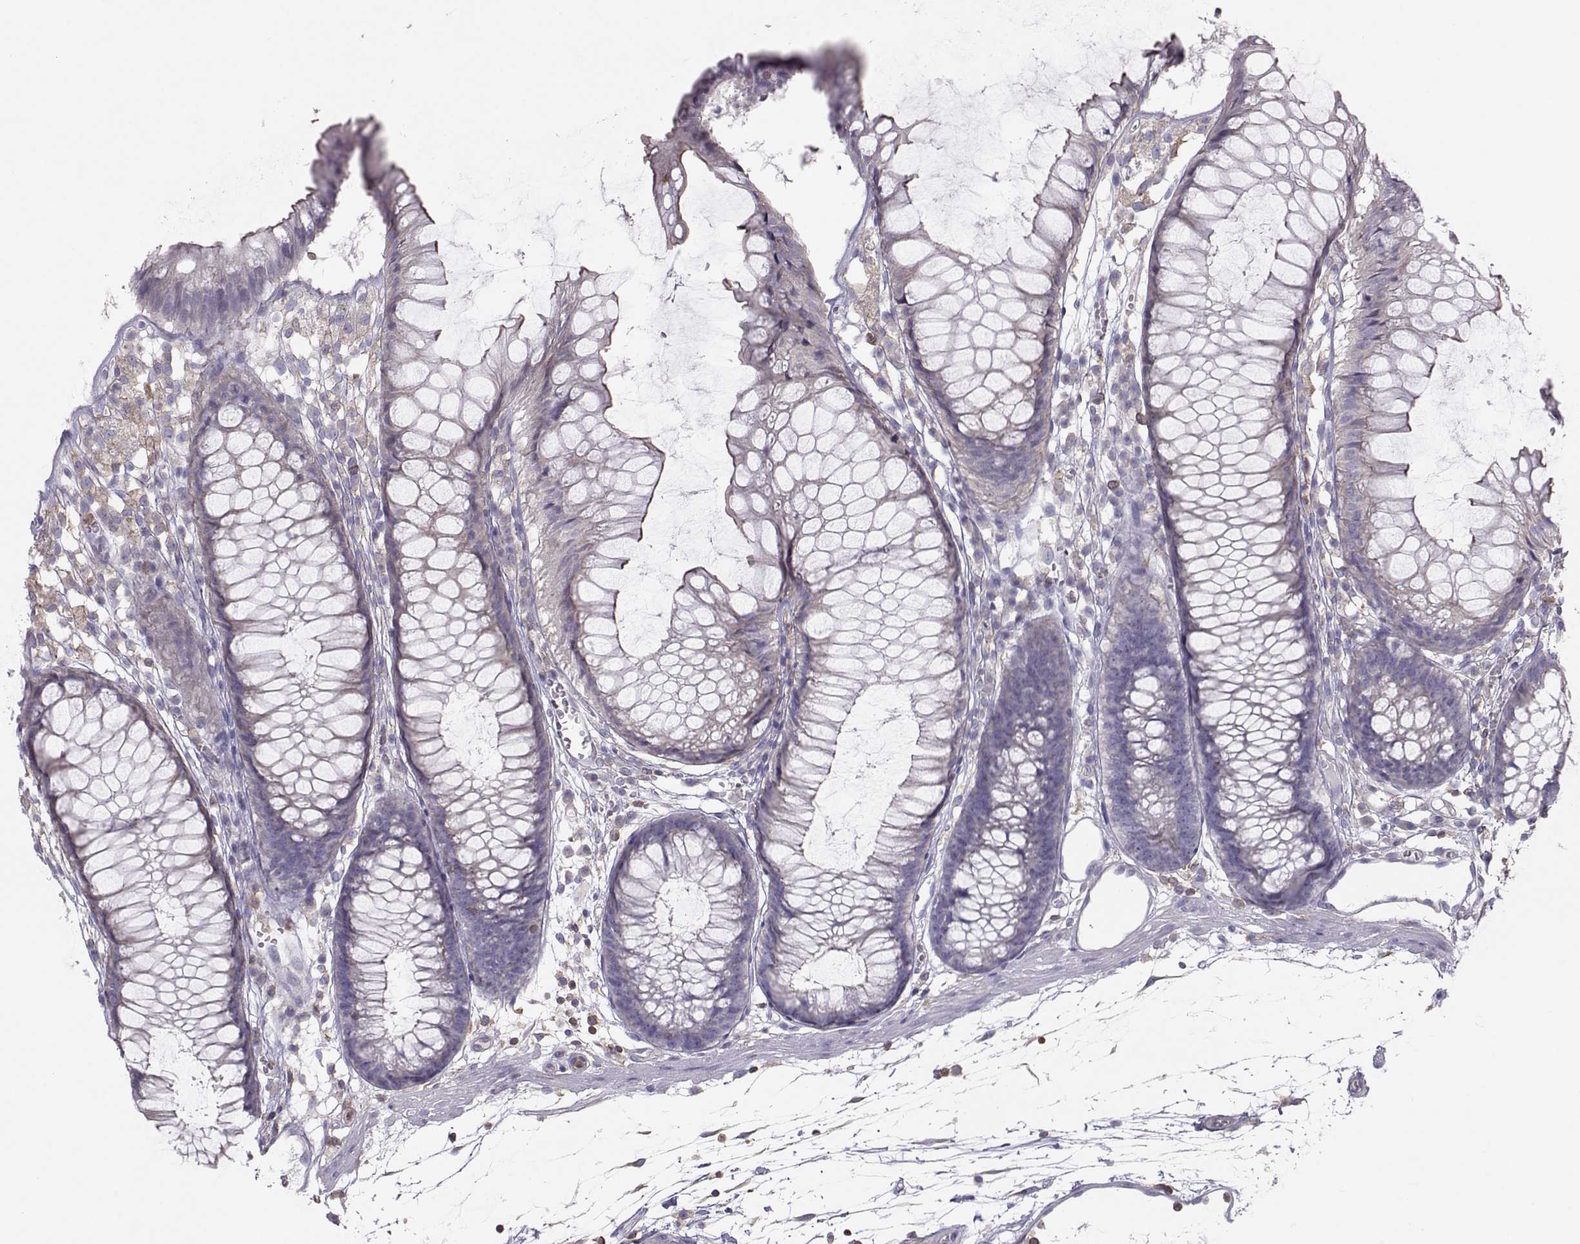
{"staining": {"intensity": "negative", "quantity": "none", "location": "none"}, "tissue": "colon", "cell_type": "Endothelial cells", "image_type": "normal", "snomed": [{"axis": "morphology", "description": "Normal tissue, NOS"}, {"axis": "morphology", "description": "Adenocarcinoma, NOS"}, {"axis": "topography", "description": "Colon"}], "caption": "This is an IHC photomicrograph of unremarkable human colon. There is no positivity in endothelial cells.", "gene": "ZBTB32", "patient": {"sex": "male", "age": 65}}